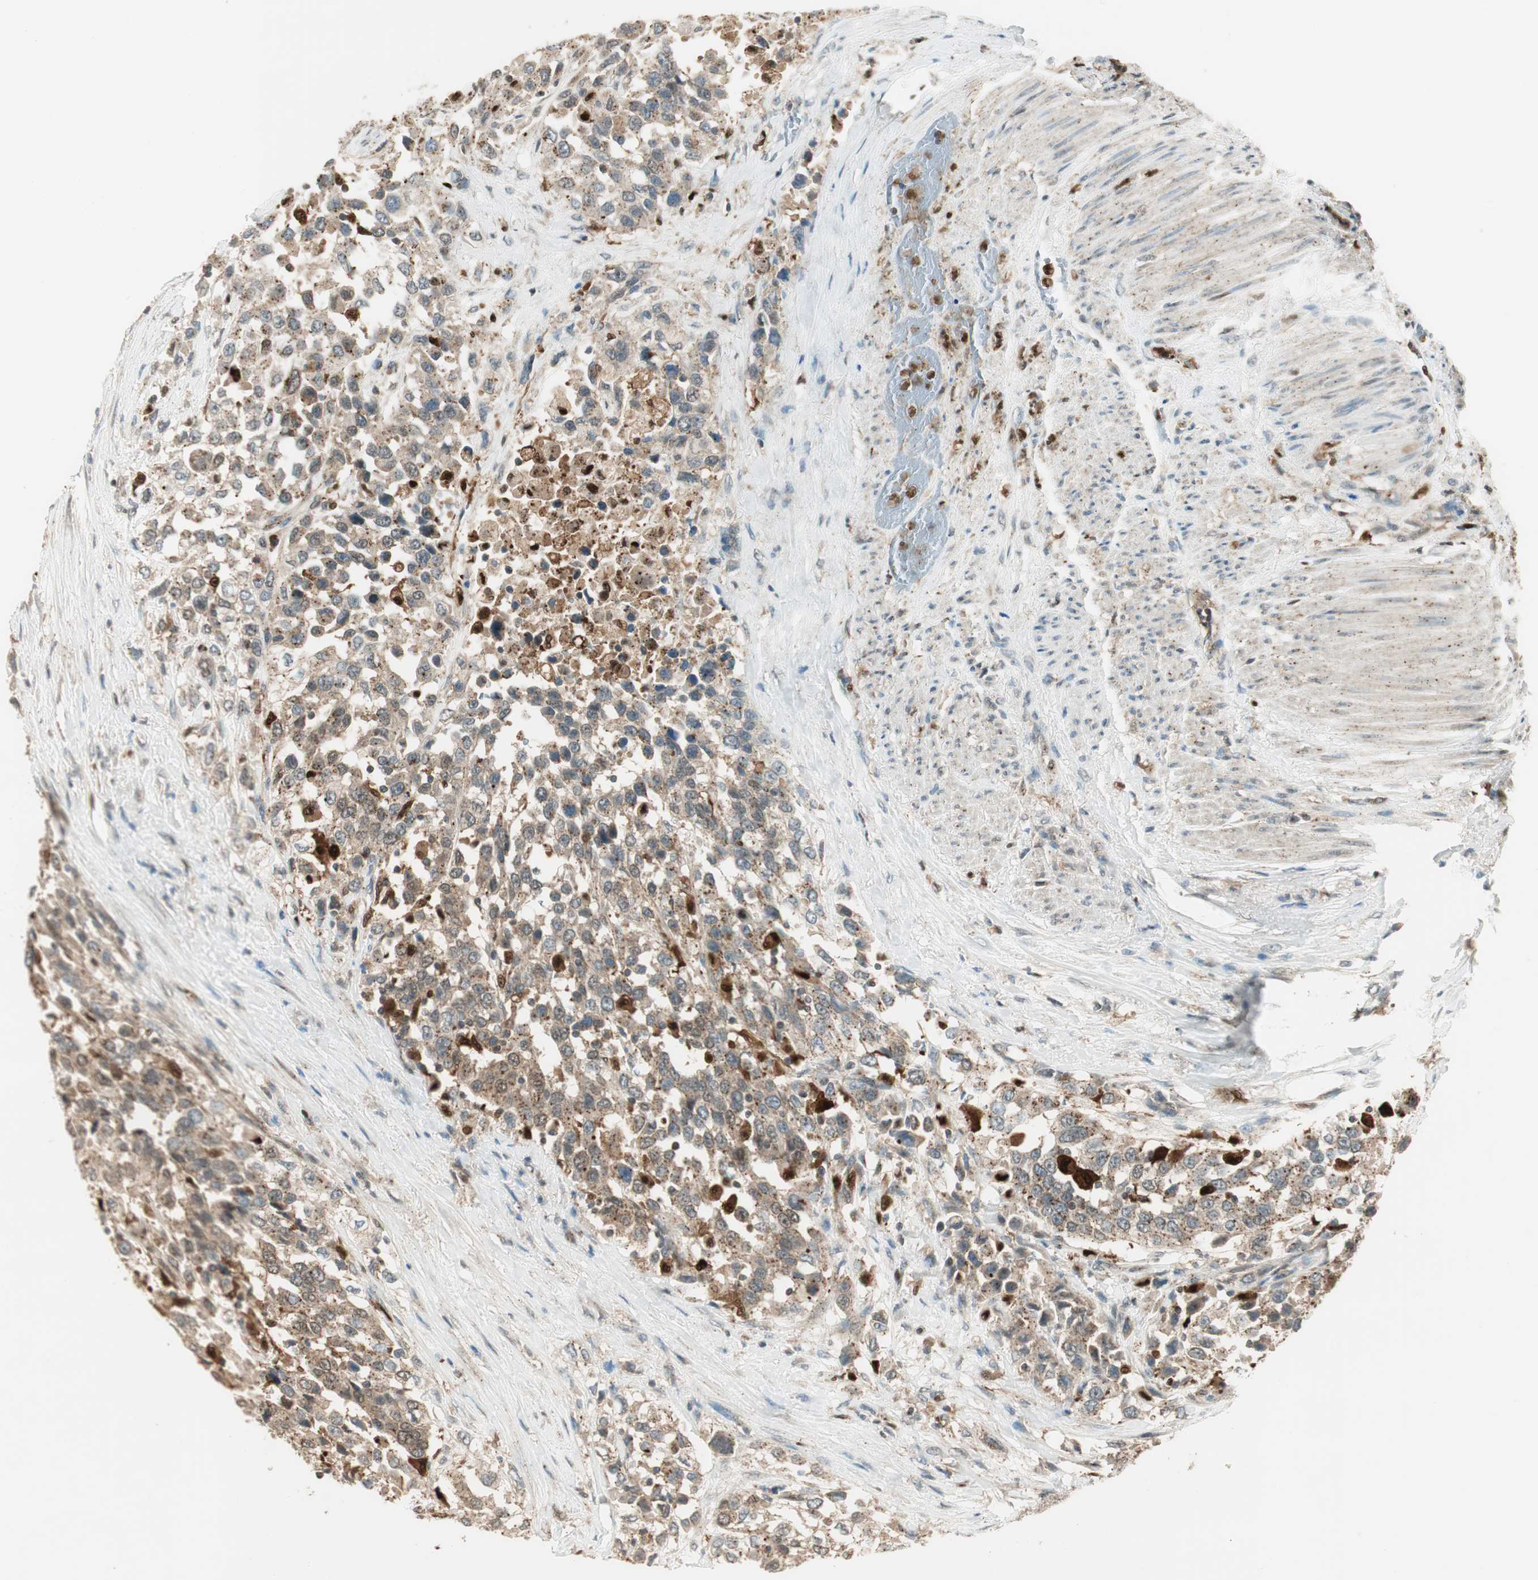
{"staining": {"intensity": "moderate", "quantity": "<25%", "location": "cytoplasmic/membranous"}, "tissue": "urothelial cancer", "cell_type": "Tumor cells", "image_type": "cancer", "snomed": [{"axis": "morphology", "description": "Urothelial carcinoma, High grade"}, {"axis": "topography", "description": "Urinary bladder"}], "caption": "Immunohistochemistry (IHC) photomicrograph of neoplastic tissue: urothelial cancer stained using immunohistochemistry (IHC) demonstrates low levels of moderate protein expression localized specifically in the cytoplasmic/membranous of tumor cells, appearing as a cytoplasmic/membranous brown color.", "gene": "LTA4H", "patient": {"sex": "female", "age": 80}}